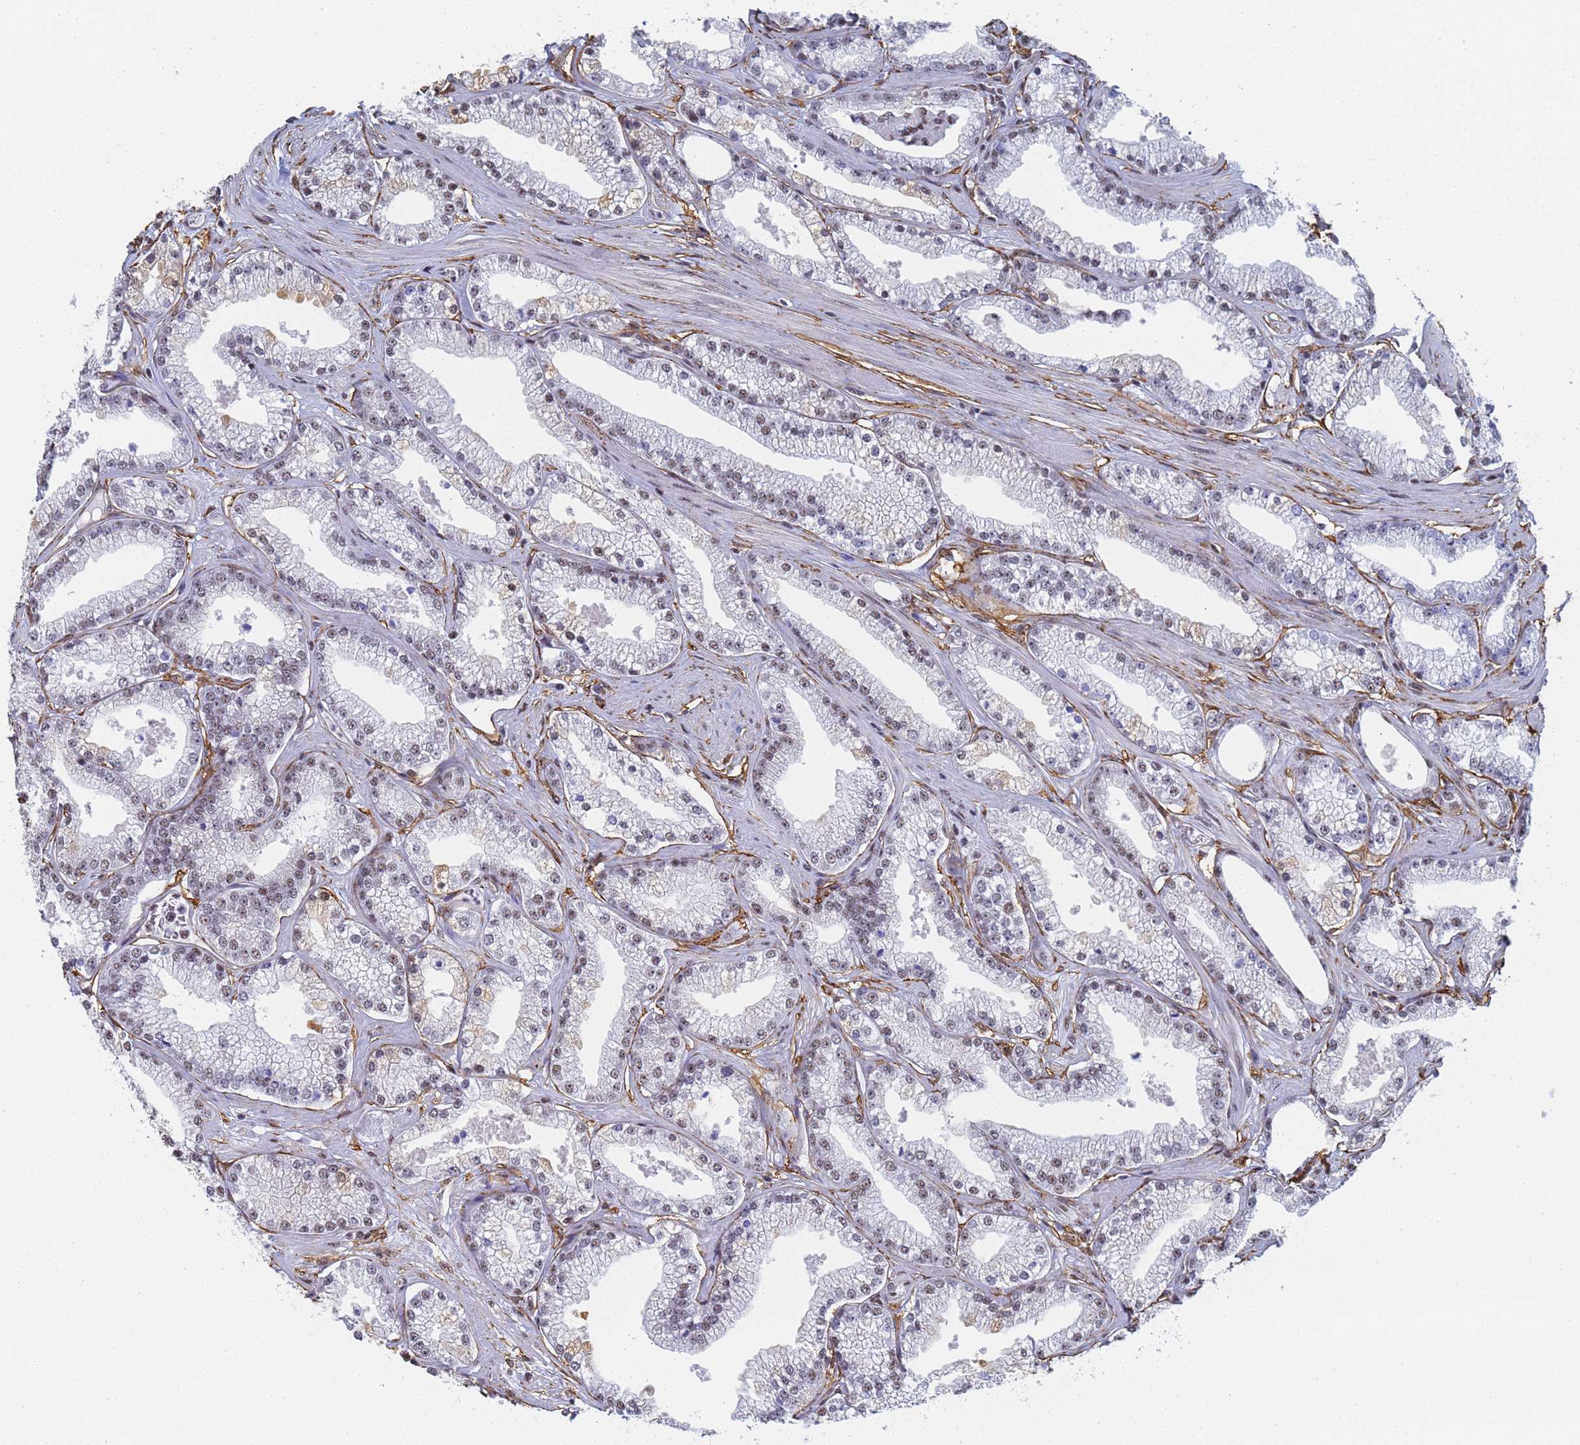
{"staining": {"intensity": "moderate", "quantity": "<25%", "location": "cytoplasmic/membranous,nuclear"}, "tissue": "prostate cancer", "cell_type": "Tumor cells", "image_type": "cancer", "snomed": [{"axis": "morphology", "description": "Adenocarcinoma, High grade"}, {"axis": "topography", "description": "Prostate"}], "caption": "Immunohistochemistry histopathology image of neoplastic tissue: prostate cancer (high-grade adenocarcinoma) stained using IHC reveals low levels of moderate protein expression localized specifically in the cytoplasmic/membranous and nuclear of tumor cells, appearing as a cytoplasmic/membranous and nuclear brown color.", "gene": "PRRT4", "patient": {"sex": "male", "age": 67}}